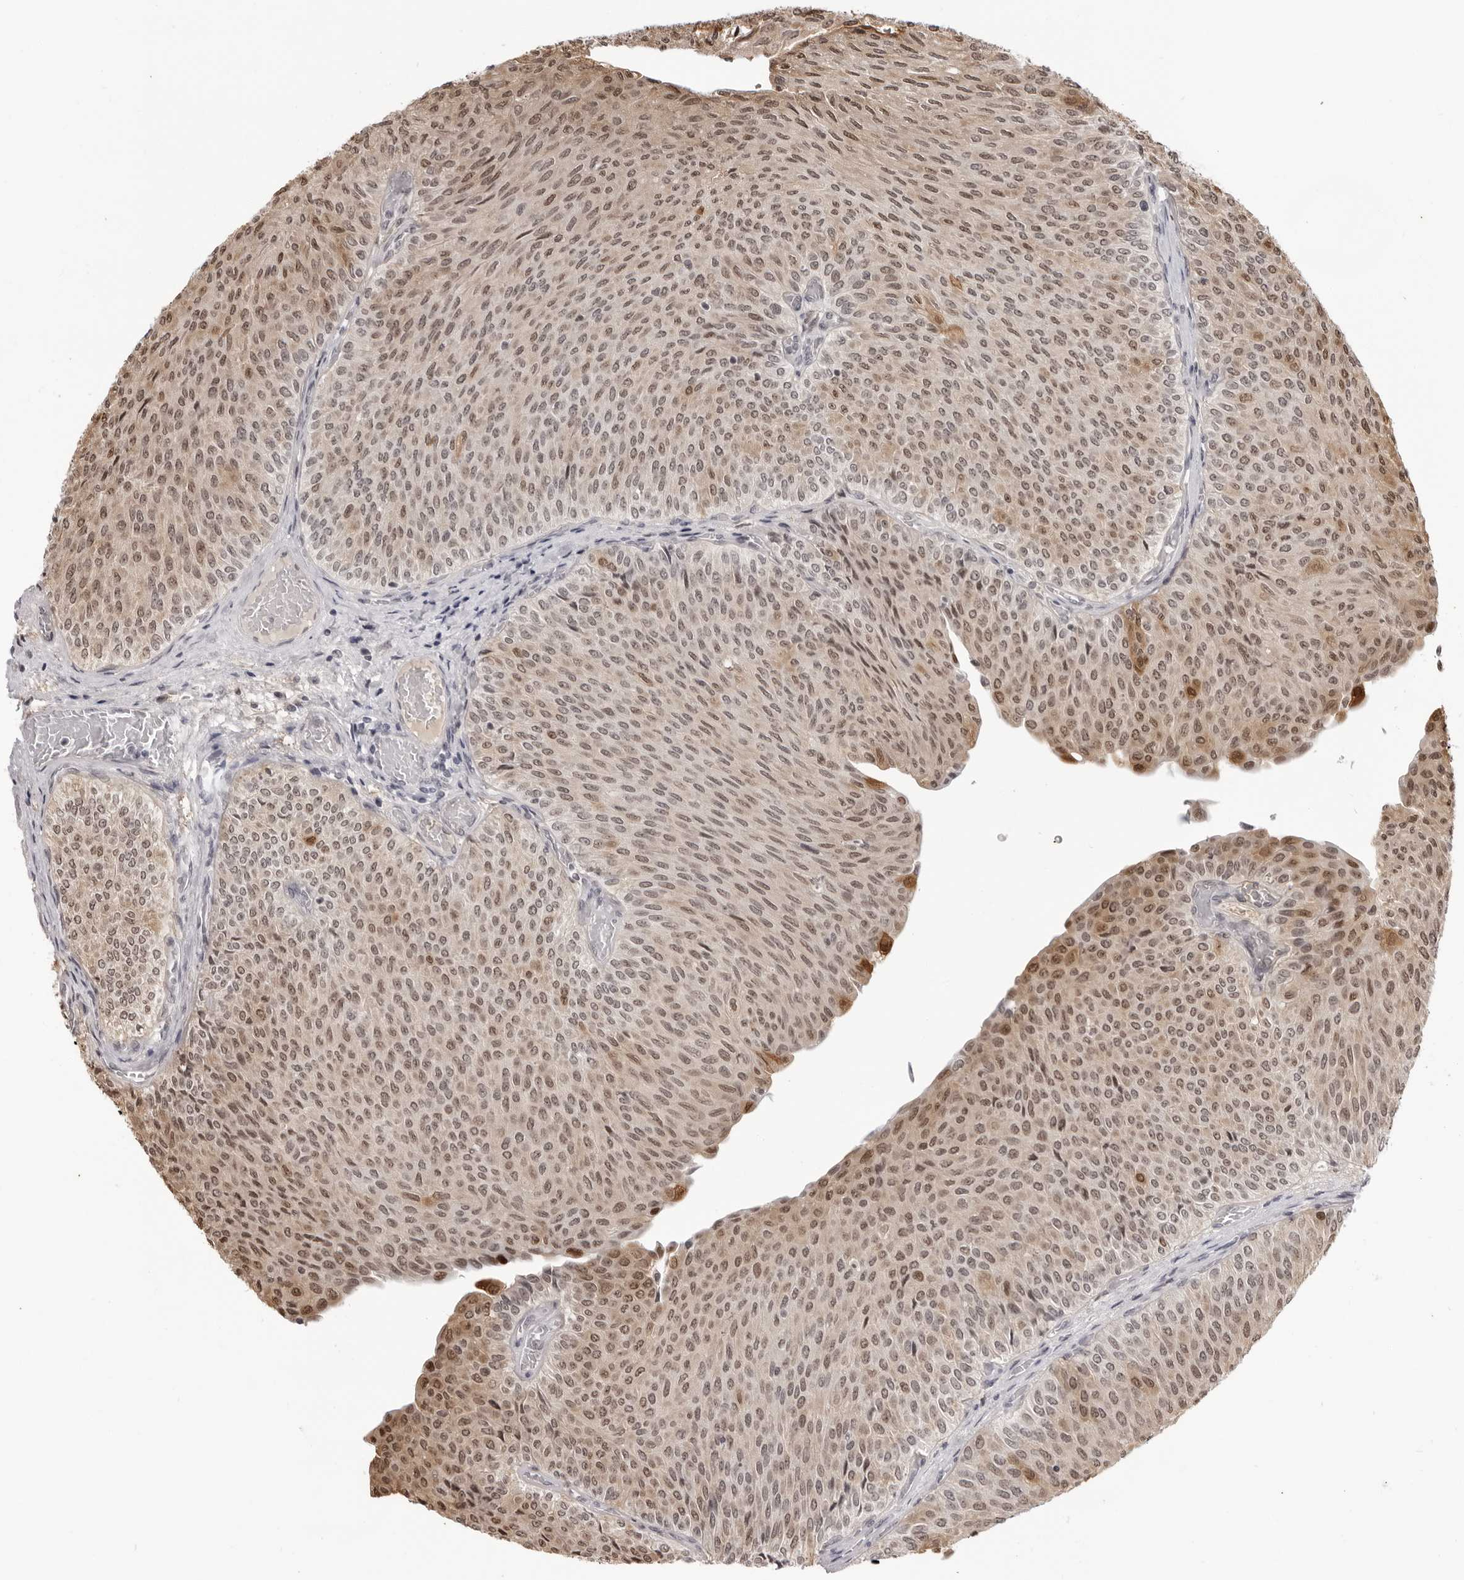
{"staining": {"intensity": "moderate", "quantity": ">75%", "location": "nuclear"}, "tissue": "urothelial cancer", "cell_type": "Tumor cells", "image_type": "cancer", "snomed": [{"axis": "morphology", "description": "Urothelial carcinoma, Low grade"}, {"axis": "topography", "description": "Urinary bladder"}], "caption": "Brown immunohistochemical staining in human urothelial cancer reveals moderate nuclear expression in about >75% of tumor cells. Using DAB (brown) and hematoxylin (blue) stains, captured at high magnification using brightfield microscopy.", "gene": "SRGAP2", "patient": {"sex": "male", "age": 78}}